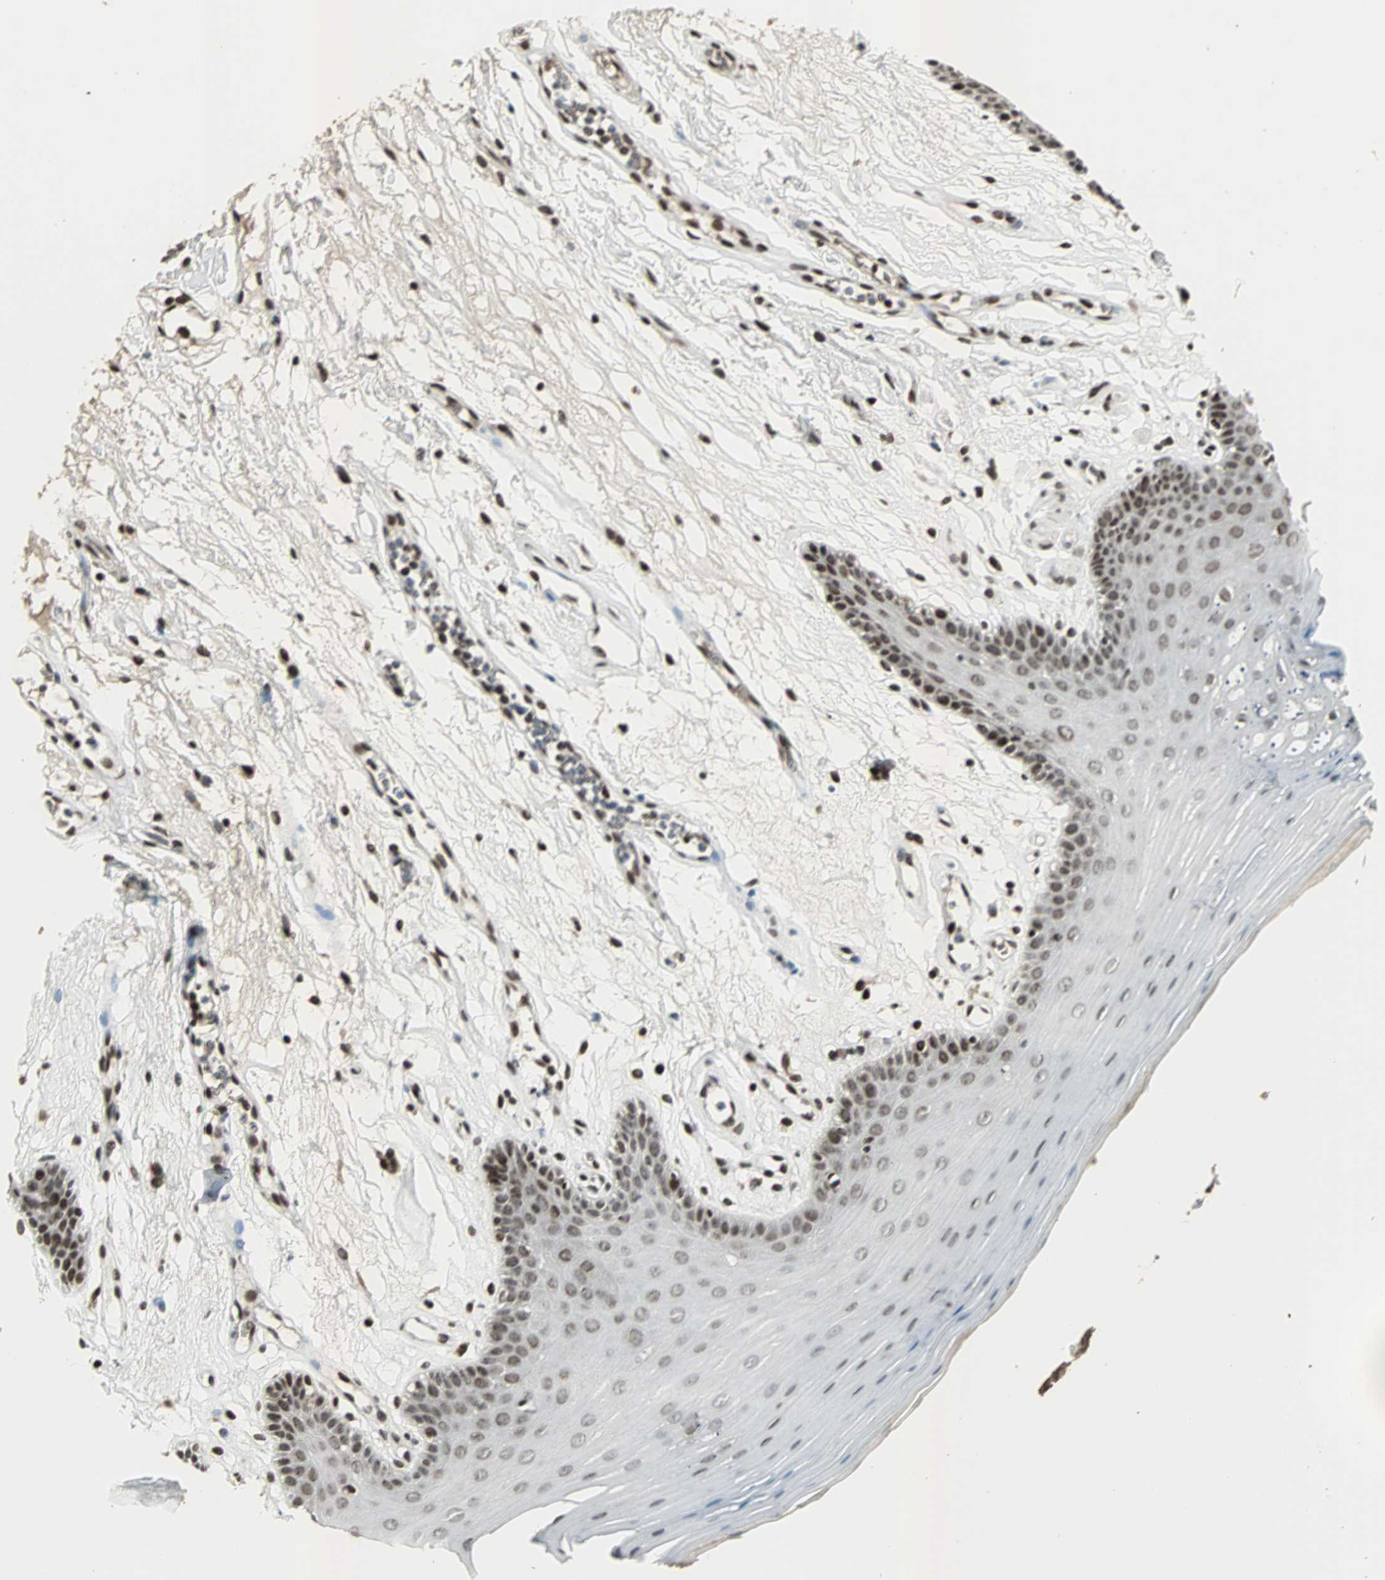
{"staining": {"intensity": "strong", "quantity": ">75%", "location": "nuclear"}, "tissue": "oral mucosa", "cell_type": "Squamous epithelial cells", "image_type": "normal", "snomed": [{"axis": "morphology", "description": "Normal tissue, NOS"}, {"axis": "morphology", "description": "Squamous cell carcinoma, NOS"}, {"axis": "topography", "description": "Skeletal muscle"}, {"axis": "topography", "description": "Oral tissue"}, {"axis": "topography", "description": "Head-Neck"}], "caption": "The histopathology image demonstrates immunohistochemical staining of unremarkable oral mucosa. There is strong nuclear staining is present in approximately >75% of squamous epithelial cells. (DAB IHC, brown staining for protein, blue staining for nuclei).", "gene": "TAF5", "patient": {"sex": "male", "age": 71}}